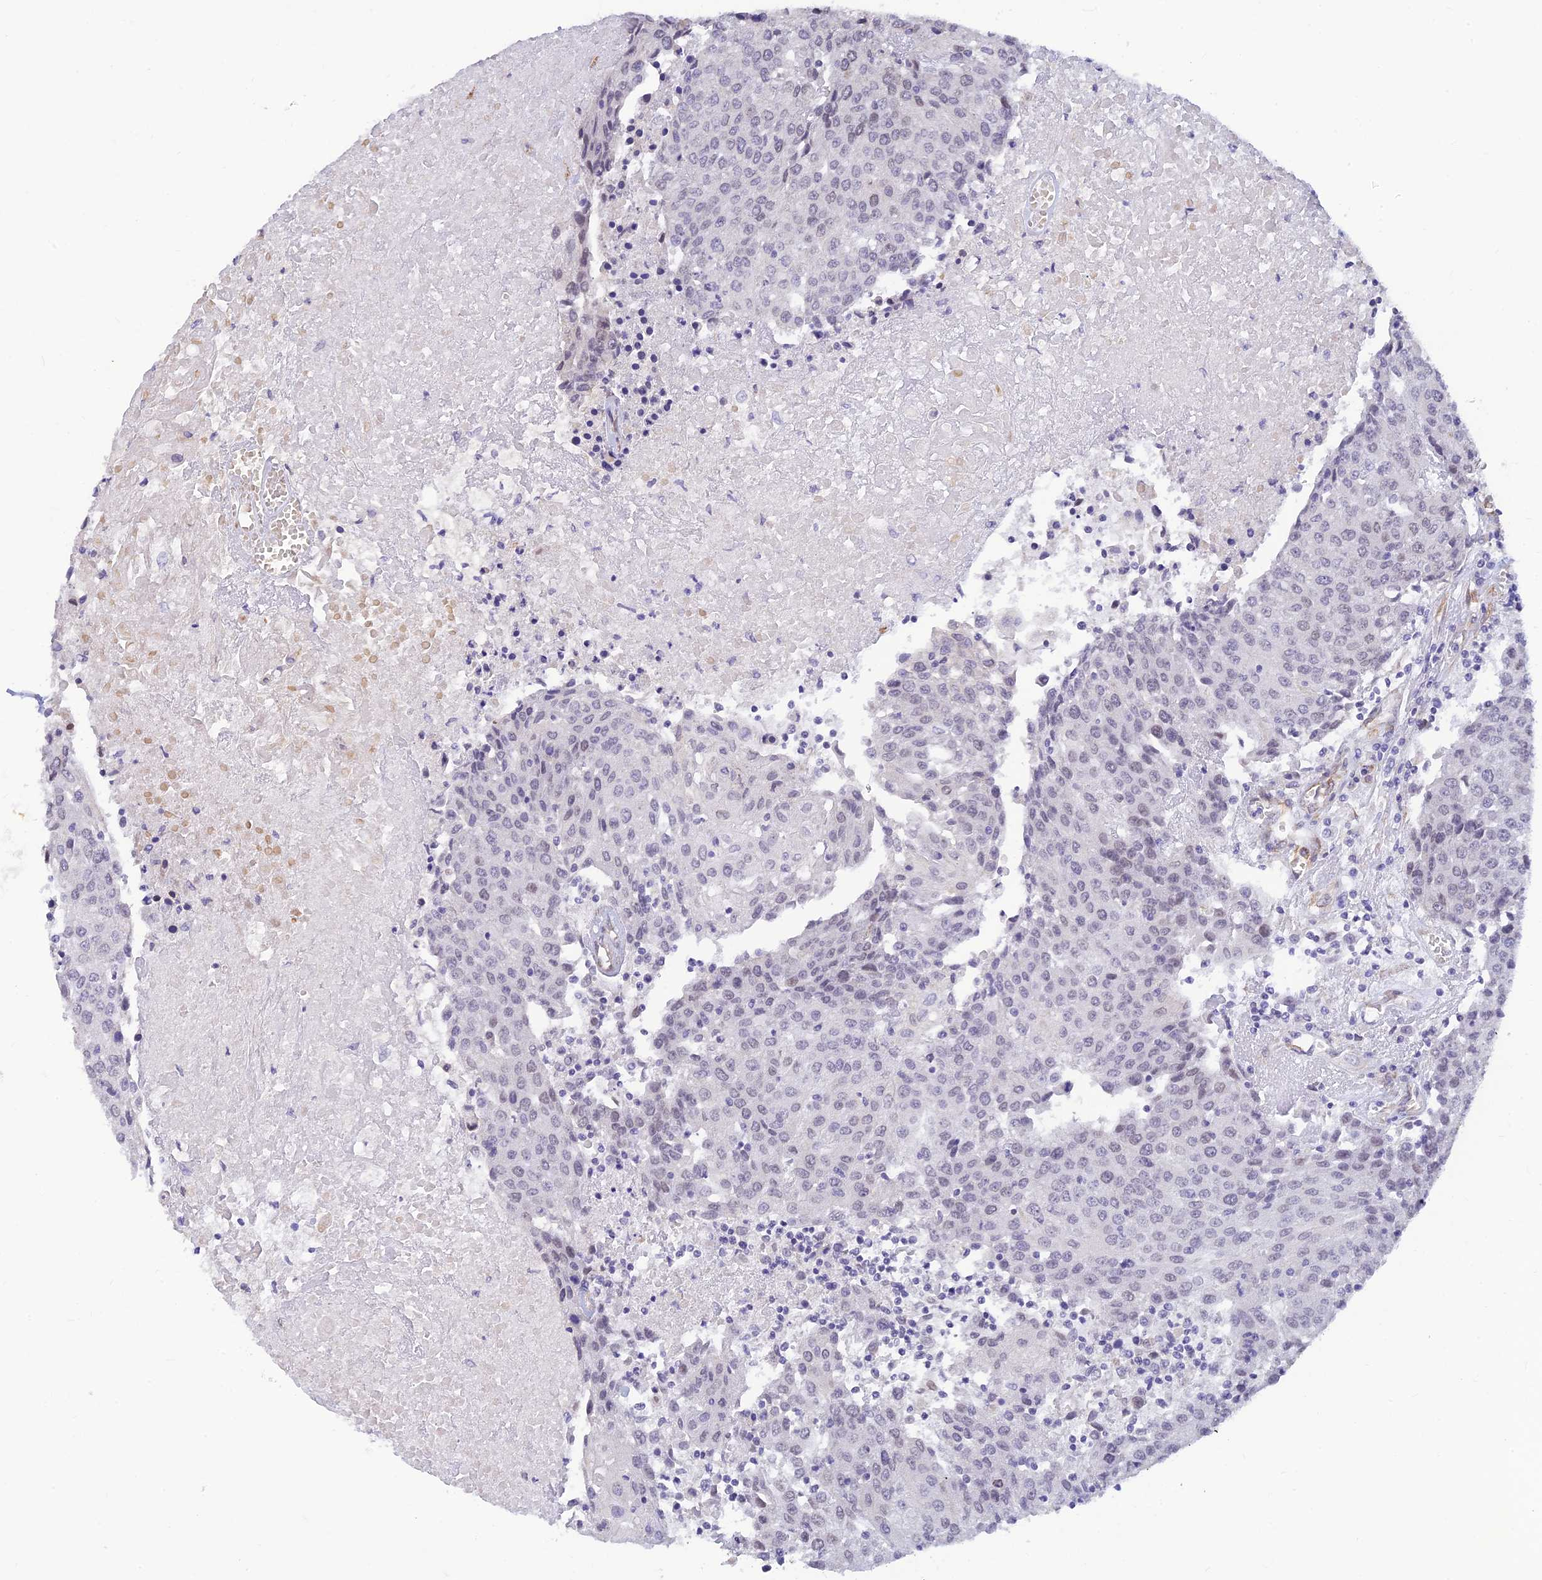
{"staining": {"intensity": "weak", "quantity": "<25%", "location": "nuclear"}, "tissue": "urothelial cancer", "cell_type": "Tumor cells", "image_type": "cancer", "snomed": [{"axis": "morphology", "description": "Urothelial carcinoma, High grade"}, {"axis": "topography", "description": "Urinary bladder"}], "caption": "Urothelial cancer was stained to show a protein in brown. There is no significant expression in tumor cells.", "gene": "ALDH1L2", "patient": {"sex": "female", "age": 85}}